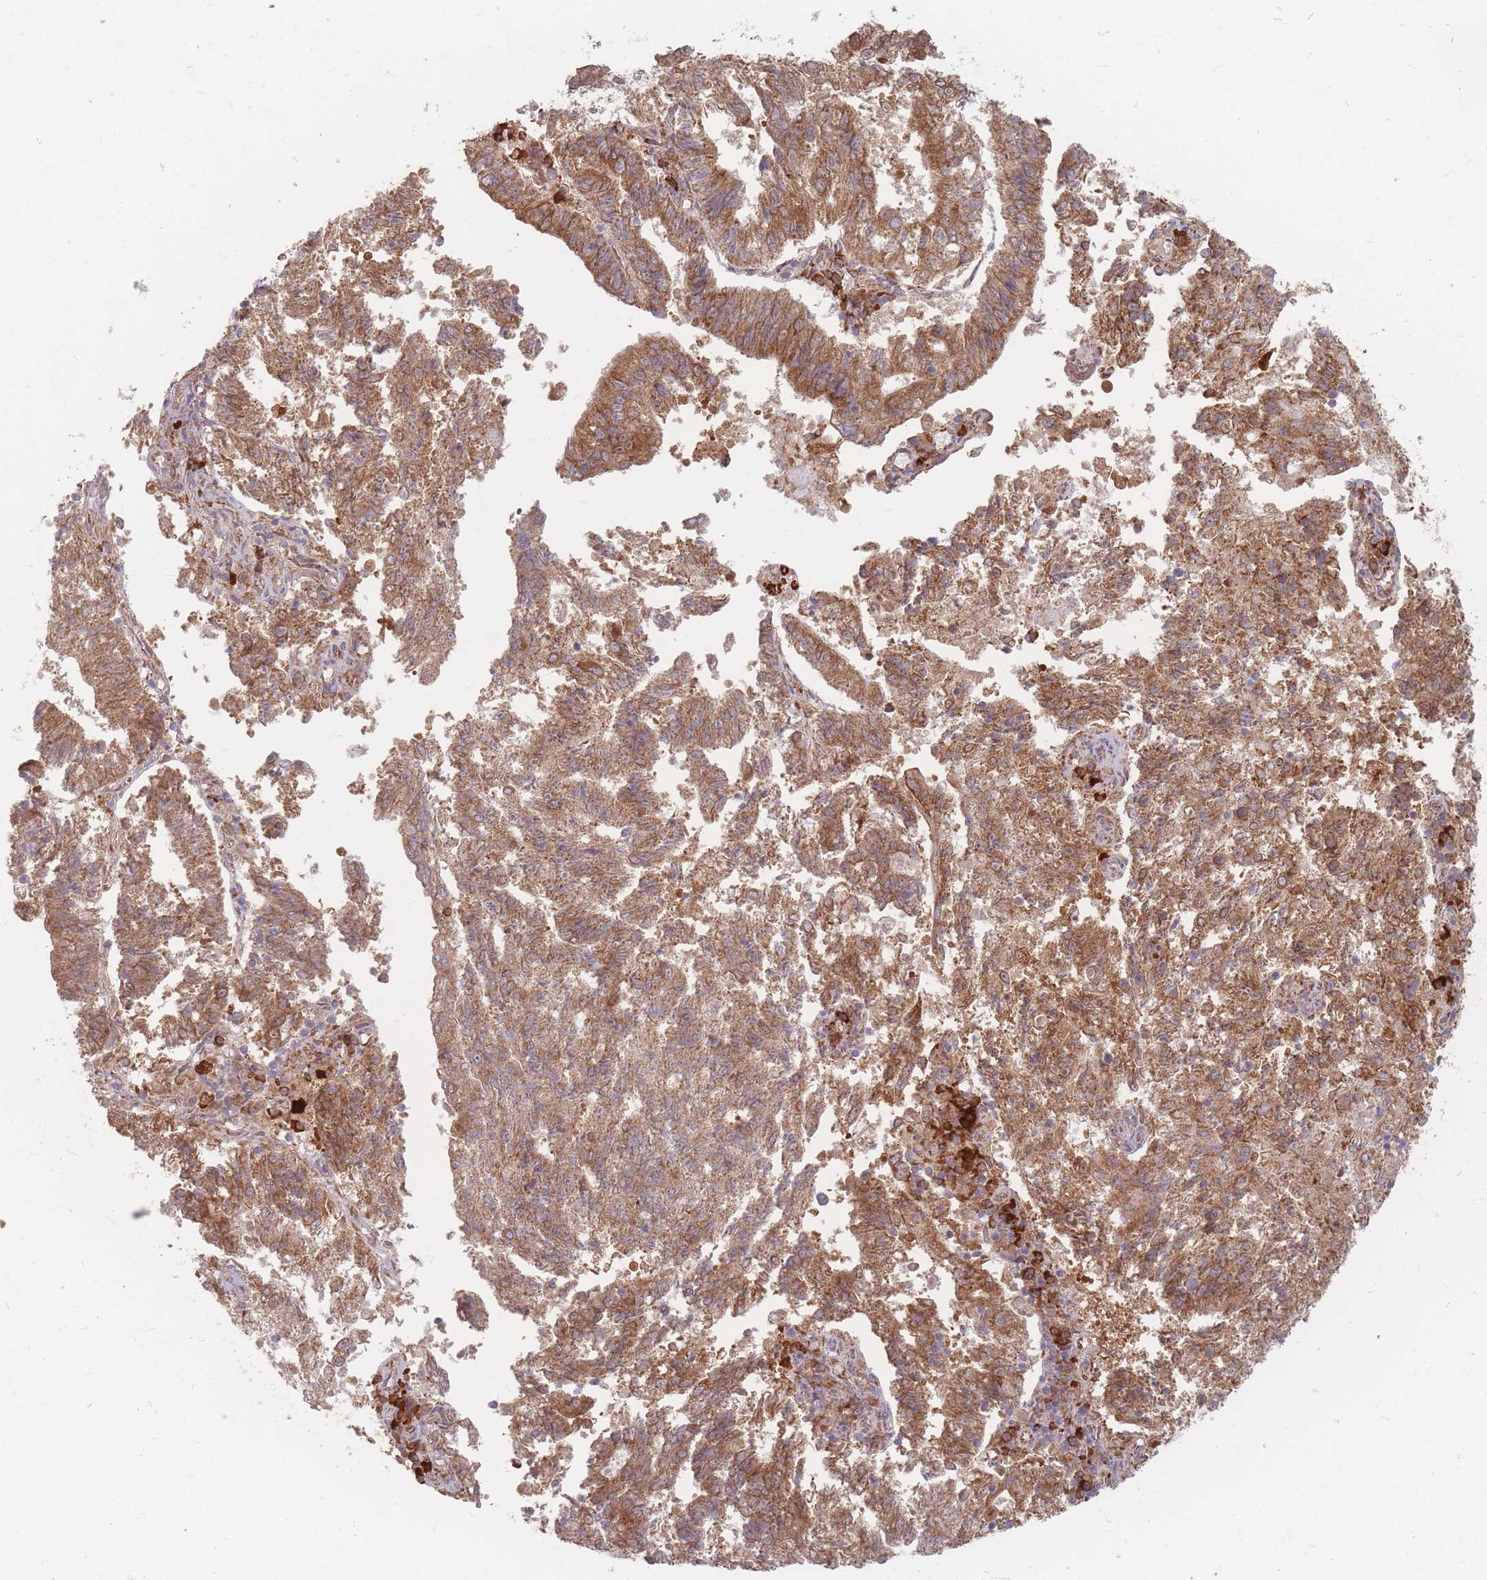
{"staining": {"intensity": "moderate", "quantity": ">75%", "location": "cytoplasmic/membranous"}, "tissue": "endometrial cancer", "cell_type": "Tumor cells", "image_type": "cancer", "snomed": [{"axis": "morphology", "description": "Adenocarcinoma, NOS"}, {"axis": "topography", "description": "Endometrium"}], "caption": "Protein expression analysis of endometrial cancer demonstrates moderate cytoplasmic/membranous staining in approximately >75% of tumor cells. The protein of interest is stained brown, and the nuclei are stained in blue (DAB (3,3'-diaminobenzidine) IHC with brightfield microscopy, high magnification).", "gene": "SMIM14", "patient": {"sex": "female", "age": 82}}